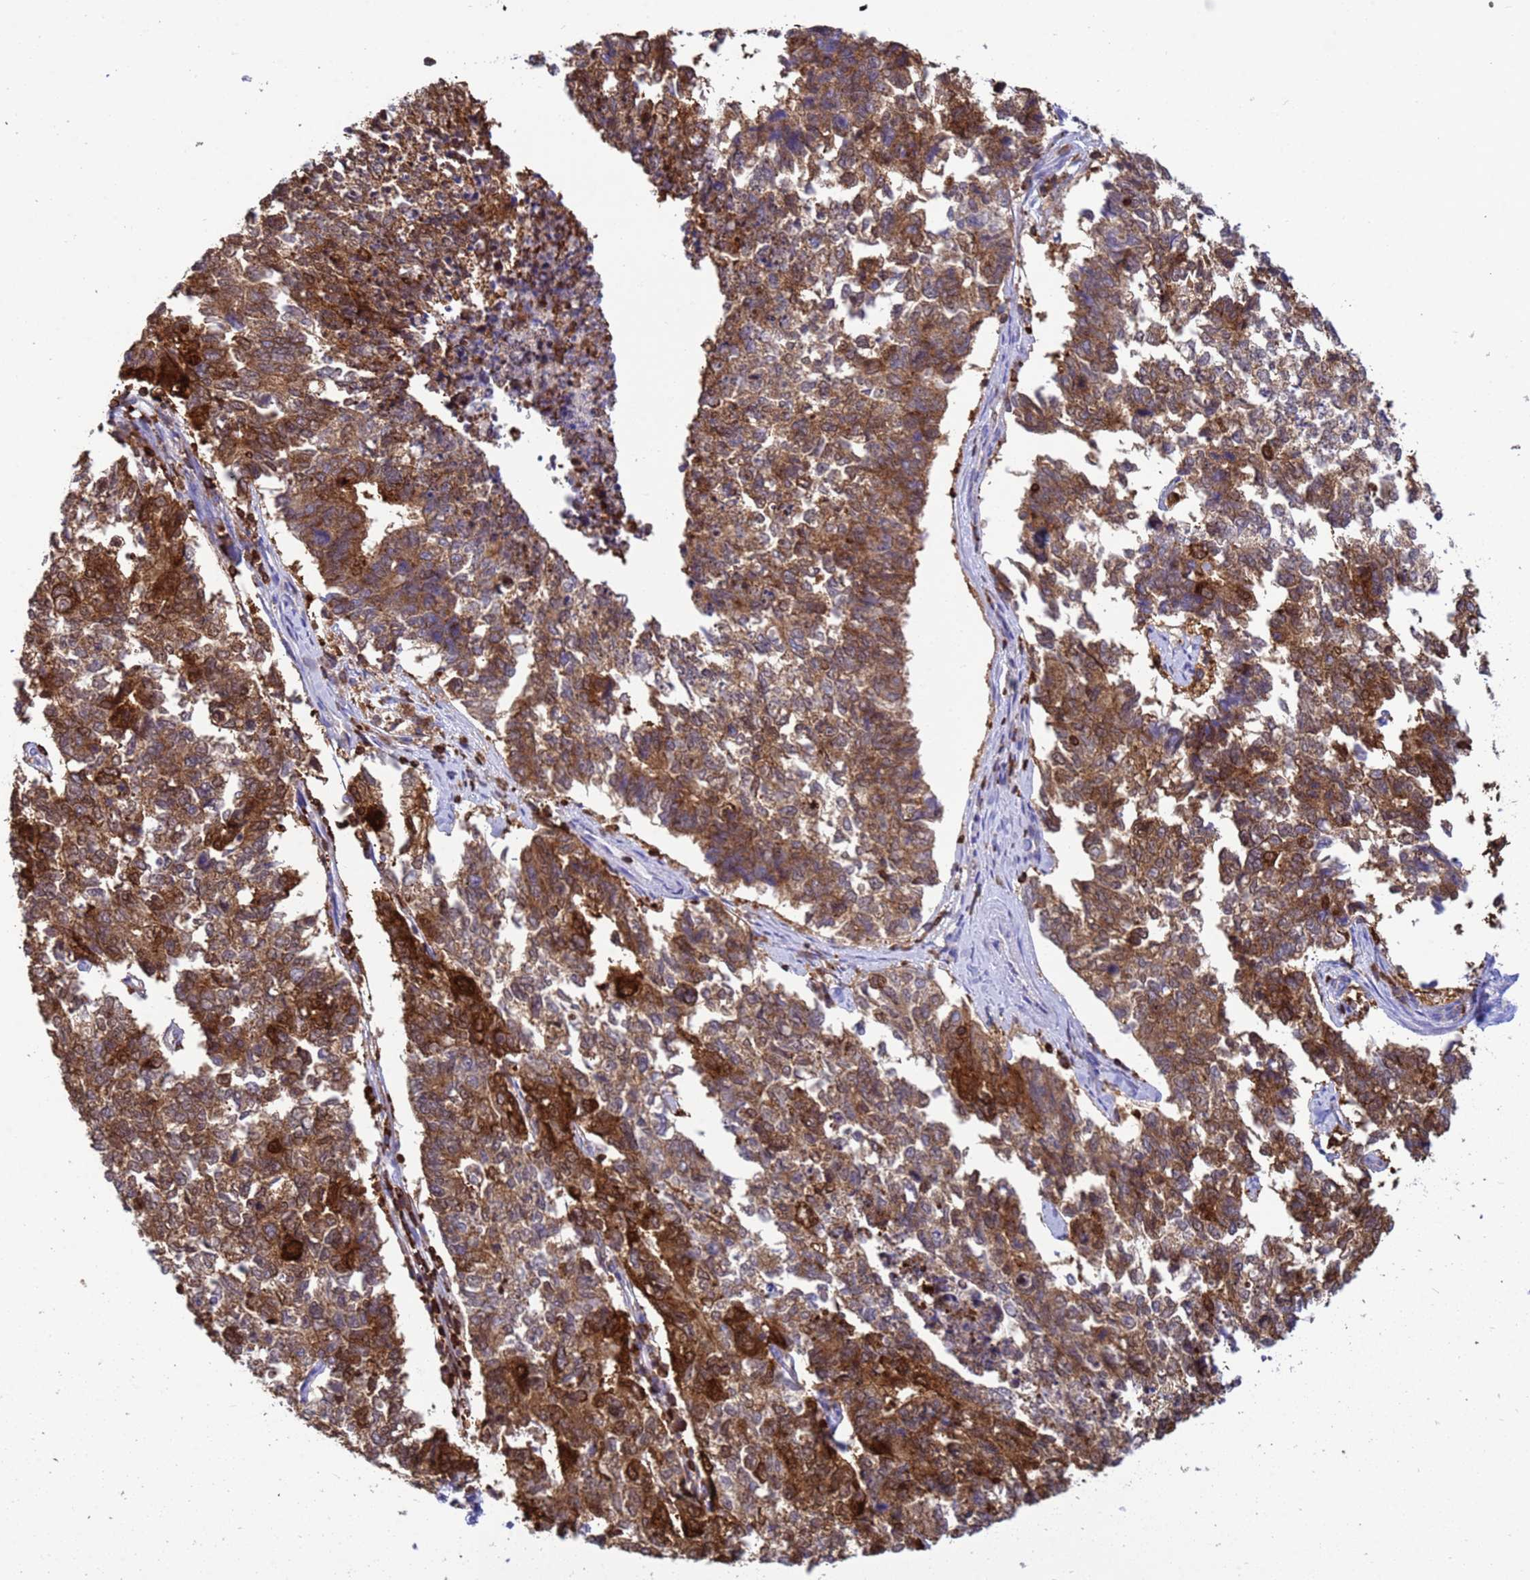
{"staining": {"intensity": "strong", "quantity": ">75%", "location": "cytoplasmic/membranous"}, "tissue": "cervical cancer", "cell_type": "Tumor cells", "image_type": "cancer", "snomed": [{"axis": "morphology", "description": "Squamous cell carcinoma, NOS"}, {"axis": "topography", "description": "Cervix"}], "caption": "The photomicrograph displays a brown stain indicating the presence of a protein in the cytoplasmic/membranous of tumor cells in squamous cell carcinoma (cervical).", "gene": "EZR", "patient": {"sex": "female", "age": 63}}